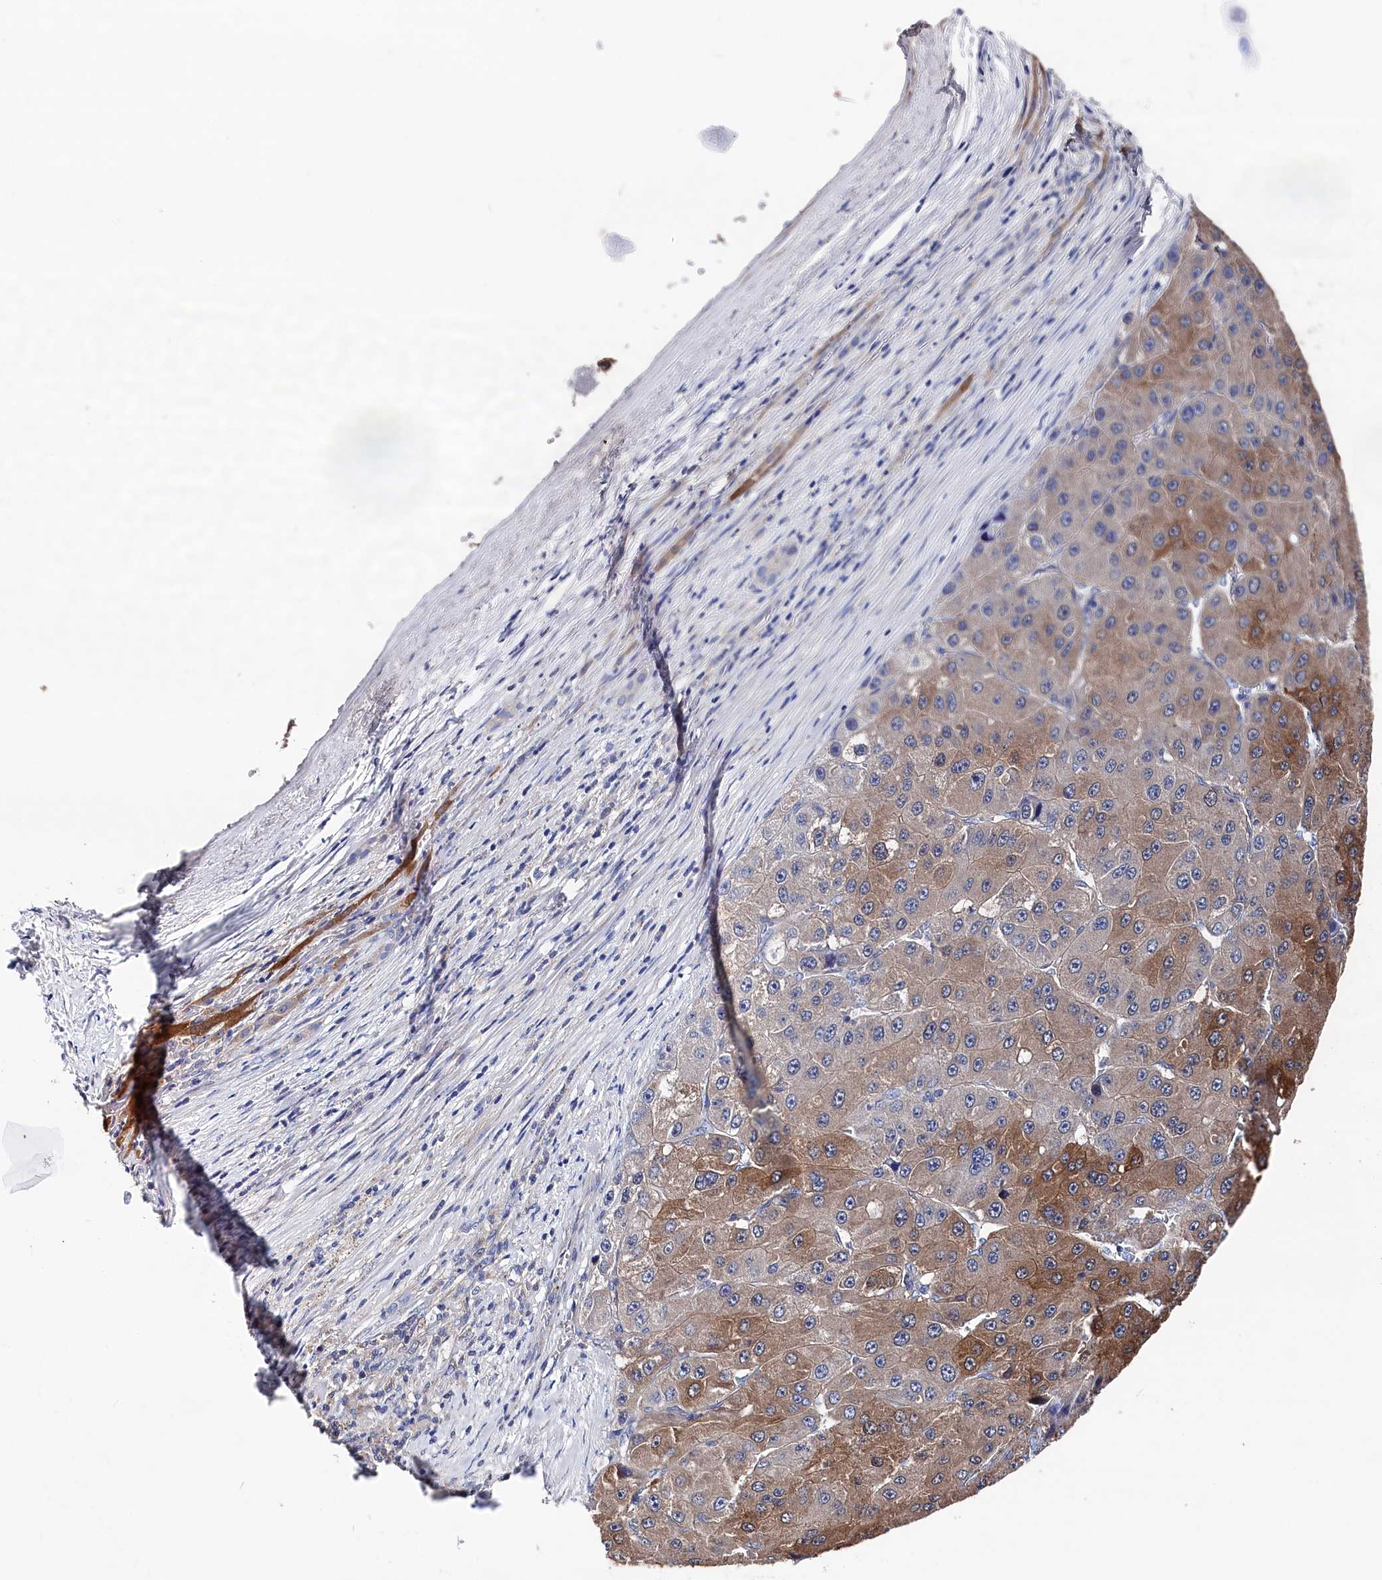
{"staining": {"intensity": "moderate", "quantity": "25%-75%", "location": "cytoplasmic/membranous"}, "tissue": "liver cancer", "cell_type": "Tumor cells", "image_type": "cancer", "snomed": [{"axis": "morphology", "description": "Carcinoma, Hepatocellular, NOS"}, {"axis": "topography", "description": "Liver"}], "caption": "The photomicrograph reveals staining of liver cancer (hepatocellular carcinoma), revealing moderate cytoplasmic/membranous protein expression (brown color) within tumor cells.", "gene": "BHMT", "patient": {"sex": "female", "age": 73}}